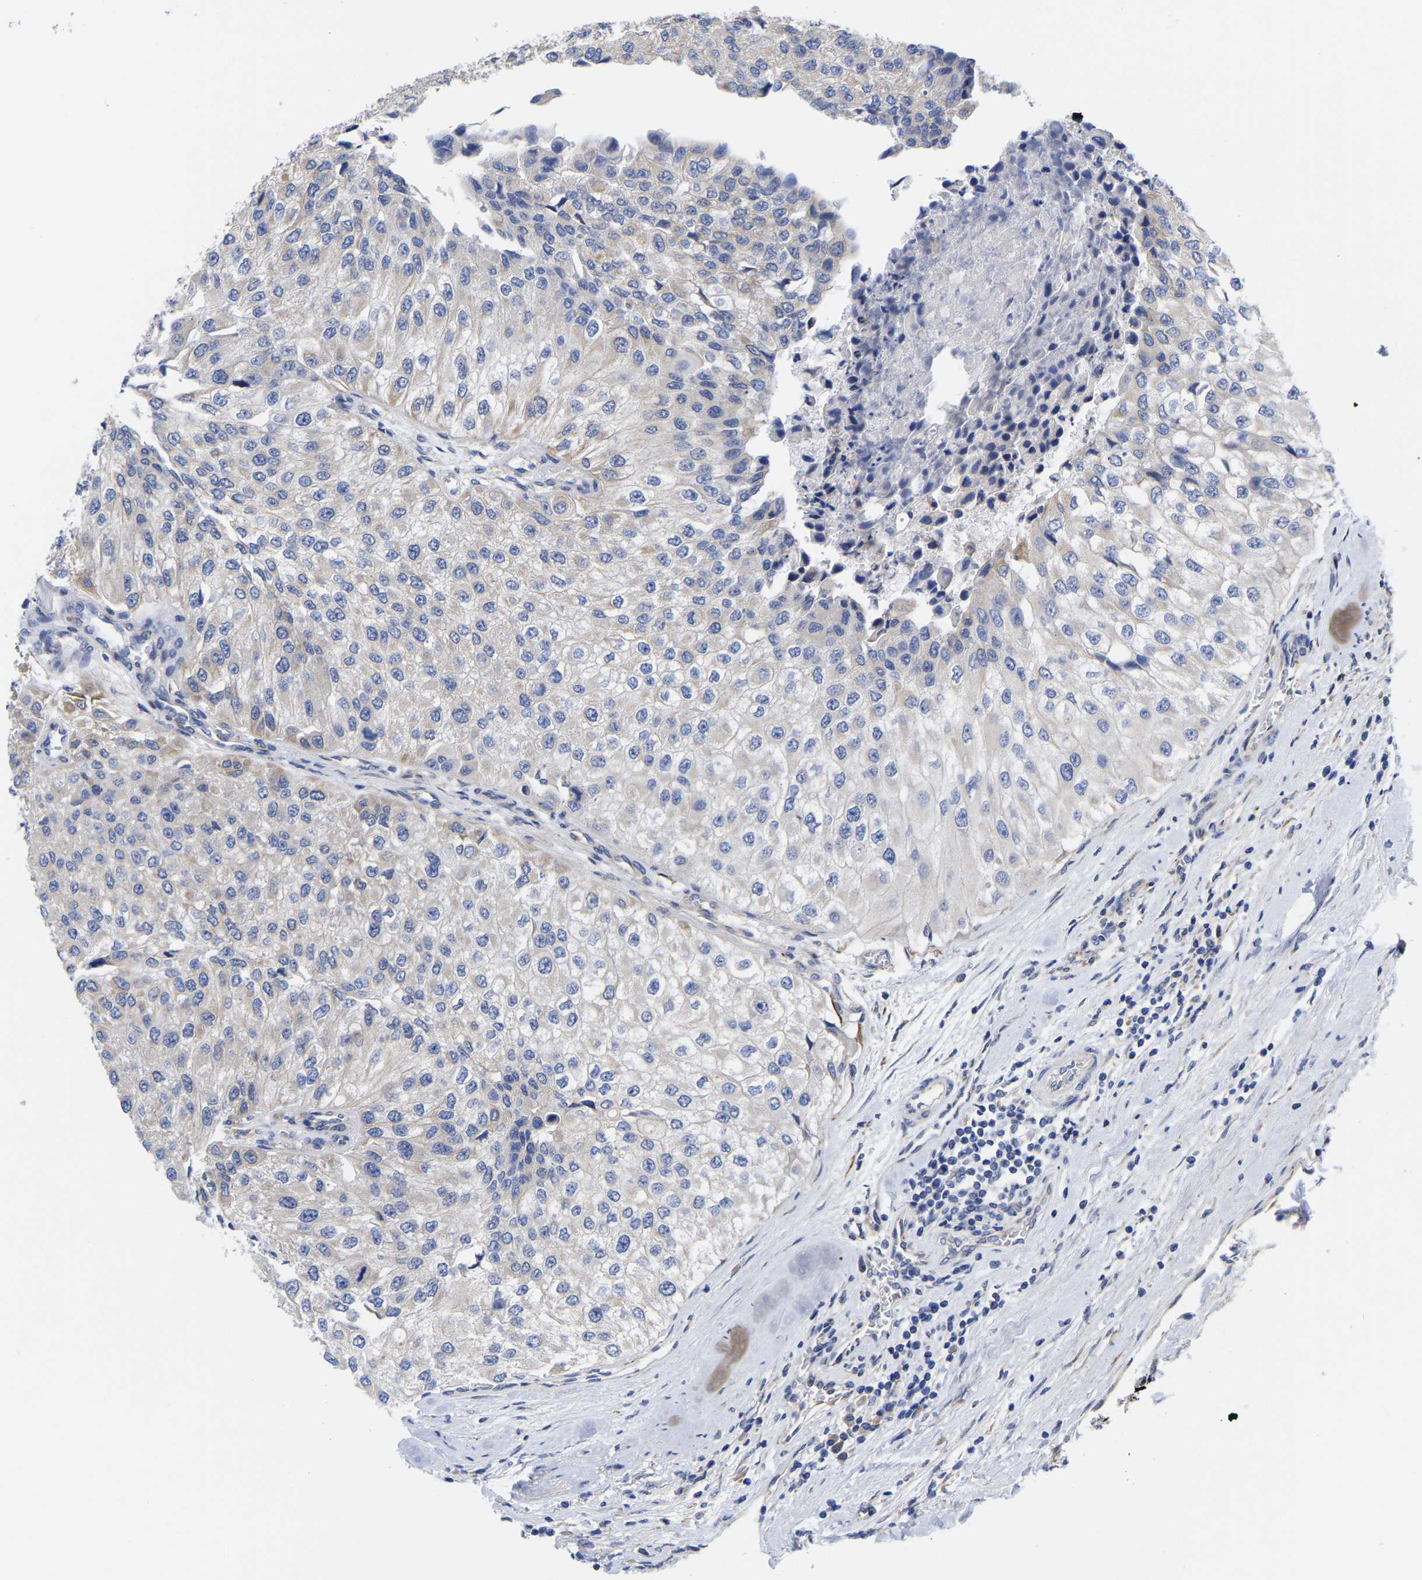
{"staining": {"intensity": "negative", "quantity": "none", "location": "none"}, "tissue": "urothelial cancer", "cell_type": "Tumor cells", "image_type": "cancer", "snomed": [{"axis": "morphology", "description": "Urothelial carcinoma, High grade"}, {"axis": "topography", "description": "Kidney"}, {"axis": "topography", "description": "Urinary bladder"}], "caption": "This is a micrograph of IHC staining of high-grade urothelial carcinoma, which shows no positivity in tumor cells. Nuclei are stained in blue.", "gene": "CFAP298", "patient": {"sex": "male", "age": 77}}